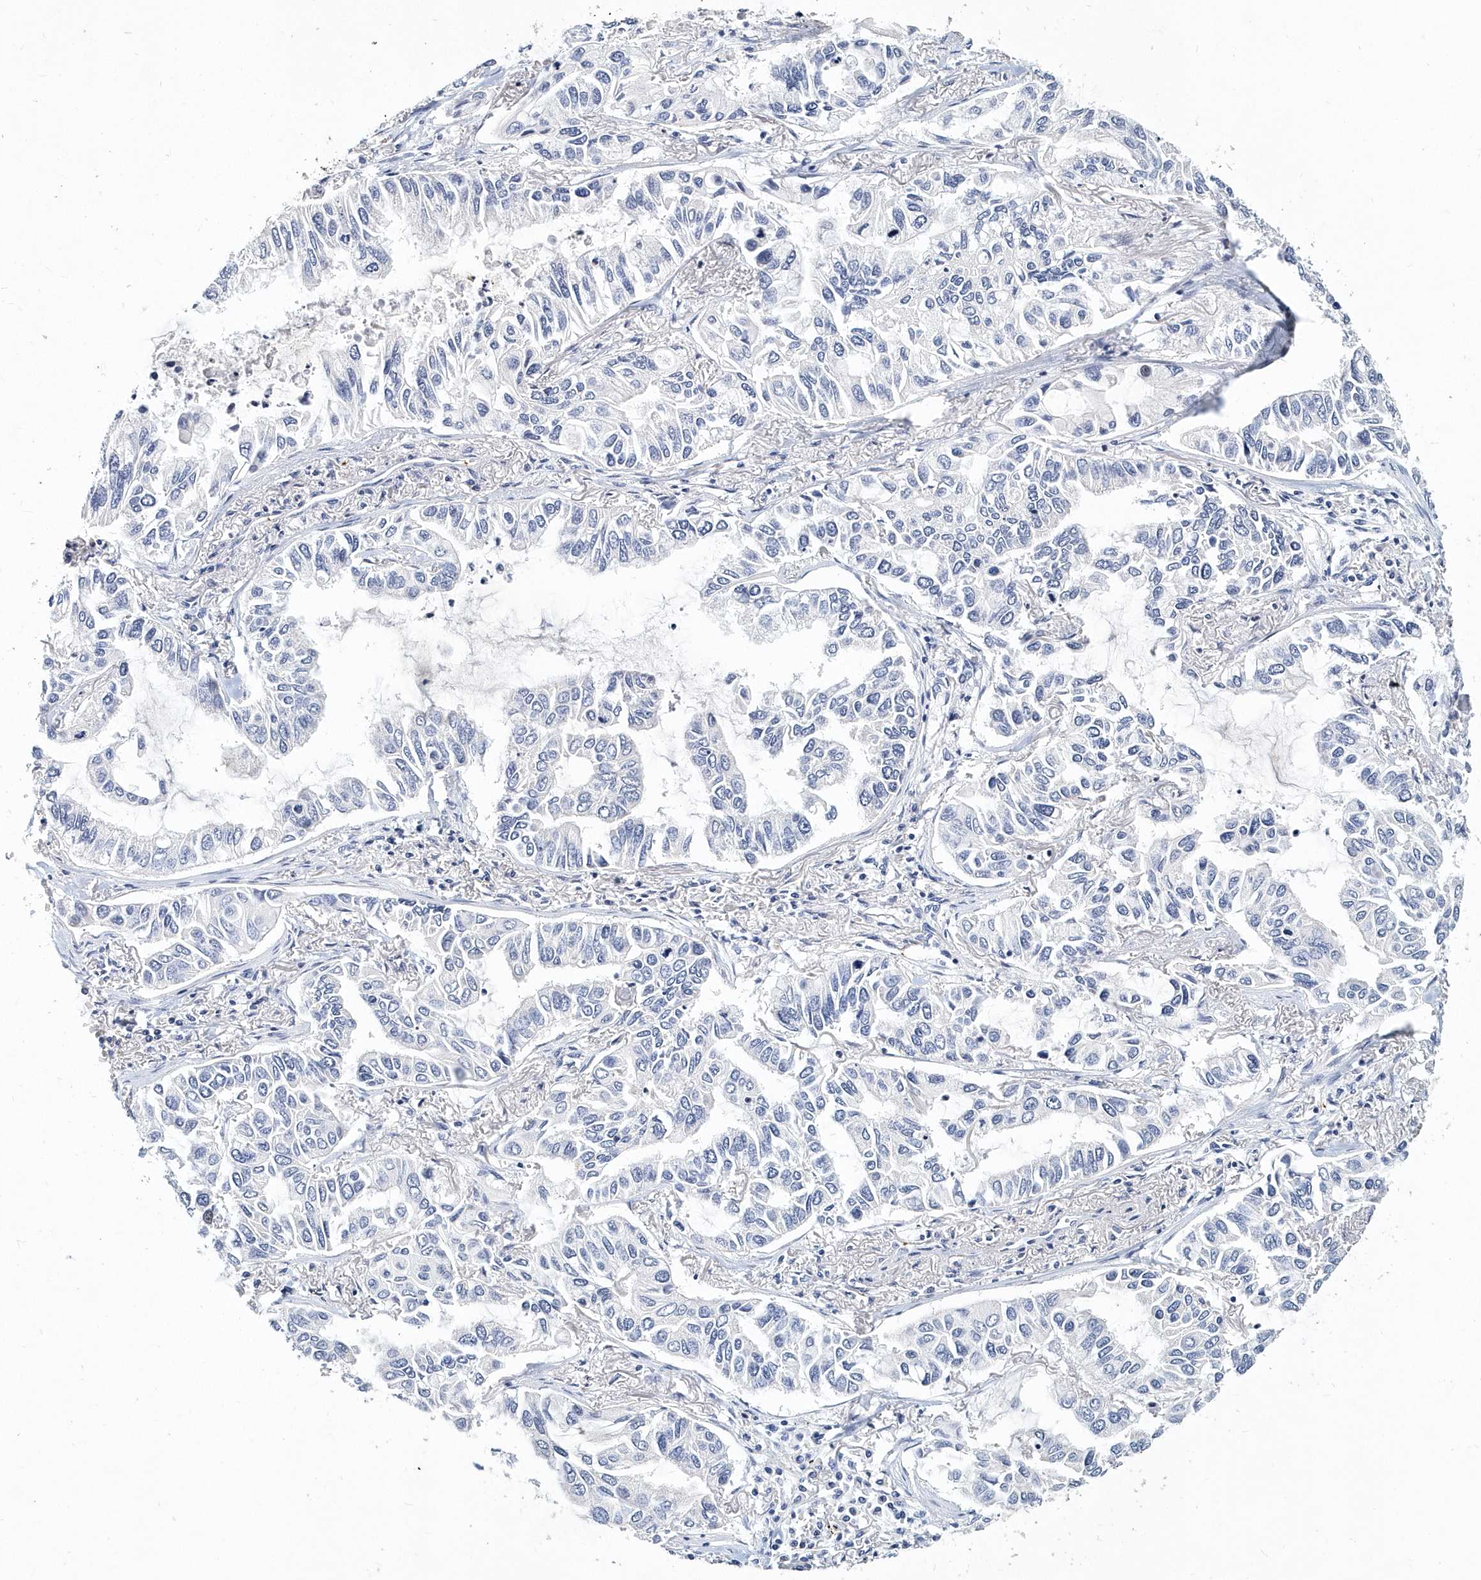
{"staining": {"intensity": "negative", "quantity": "none", "location": "none"}, "tissue": "lung cancer", "cell_type": "Tumor cells", "image_type": "cancer", "snomed": [{"axis": "morphology", "description": "Adenocarcinoma, NOS"}, {"axis": "topography", "description": "Lung"}], "caption": "Immunohistochemistry (IHC) histopathology image of lung cancer (adenocarcinoma) stained for a protein (brown), which reveals no positivity in tumor cells.", "gene": "ITGA2B", "patient": {"sex": "male", "age": 64}}